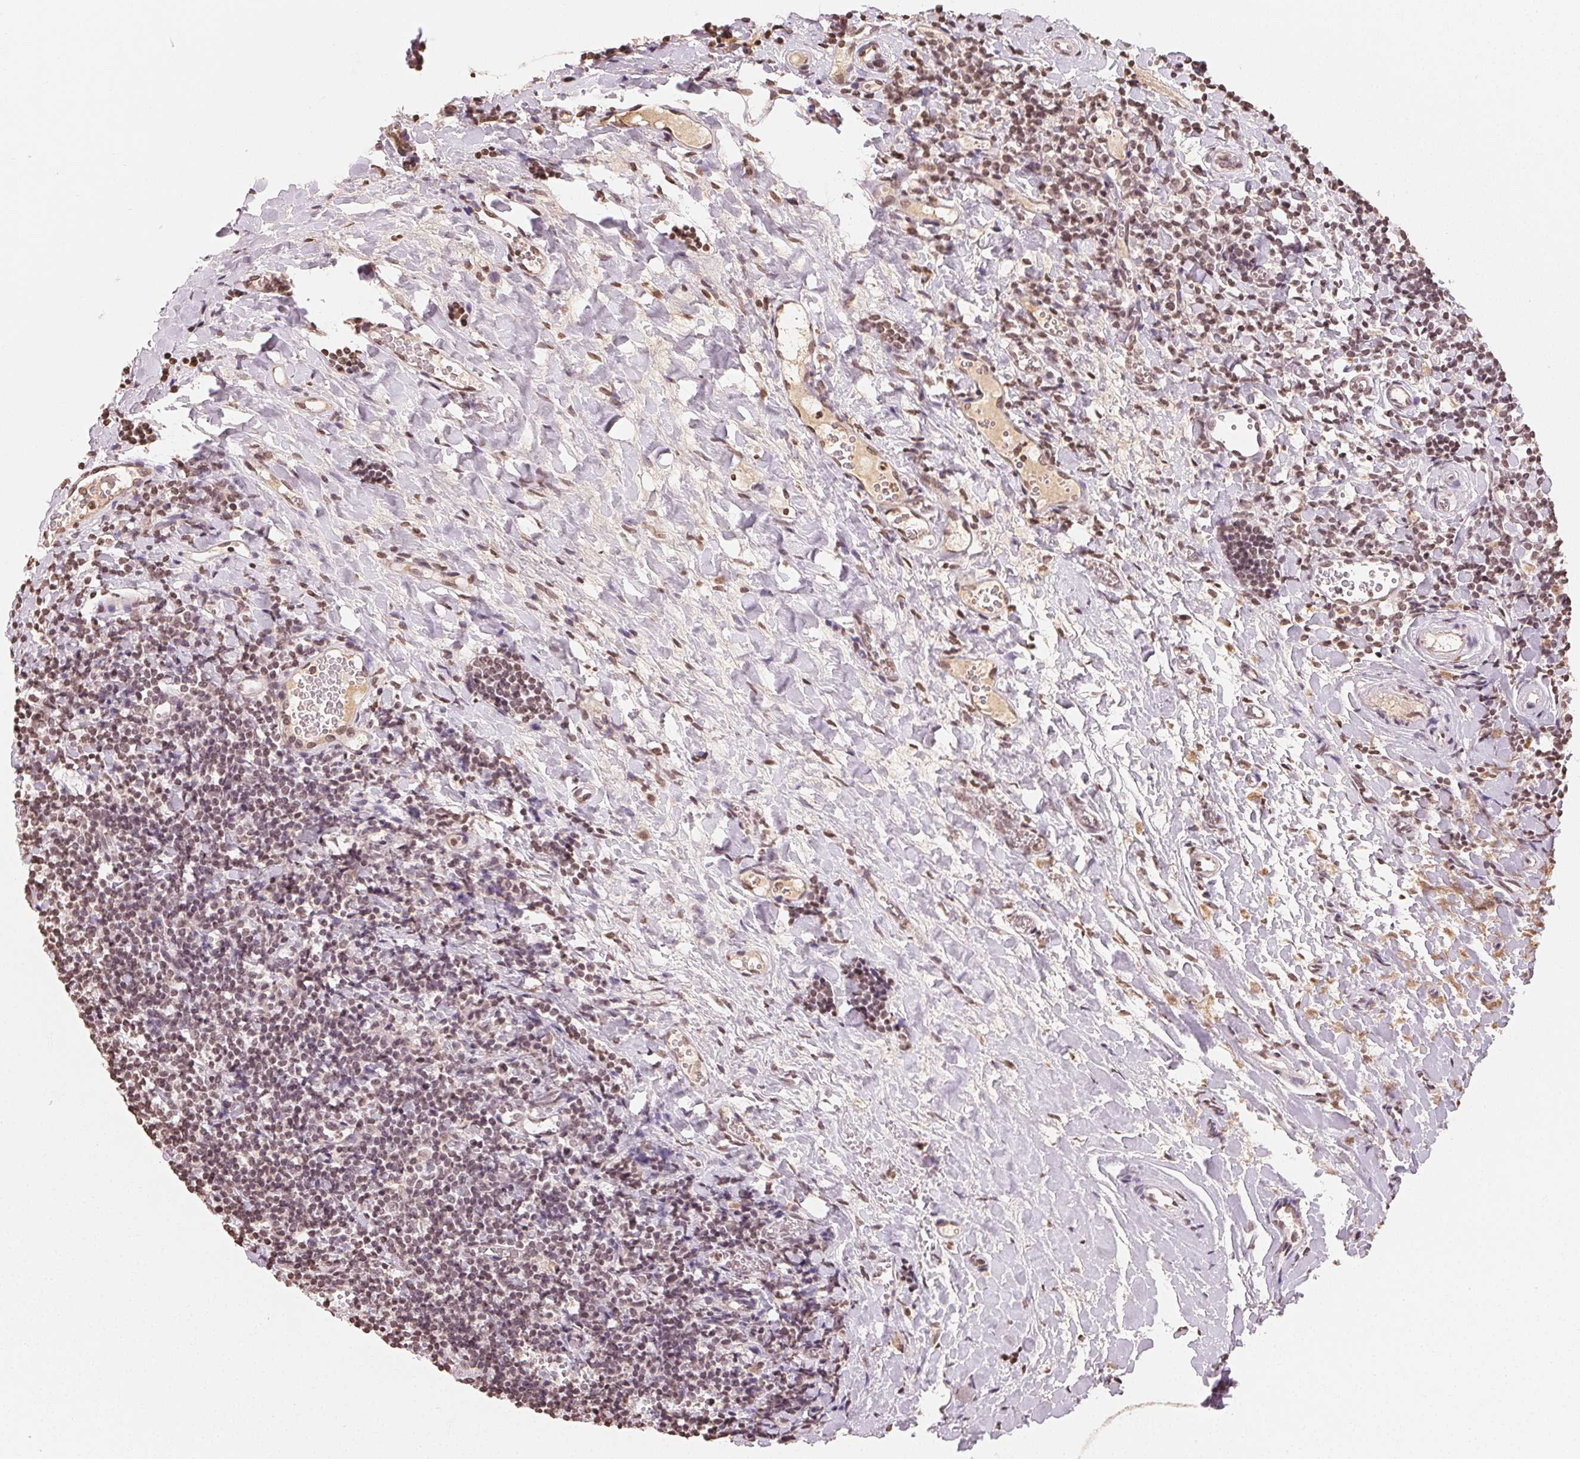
{"staining": {"intensity": "weak", "quantity": "<25%", "location": "nuclear"}, "tissue": "tonsil", "cell_type": "Germinal center cells", "image_type": "normal", "snomed": [{"axis": "morphology", "description": "Normal tissue, NOS"}, {"axis": "topography", "description": "Tonsil"}], "caption": "Protein analysis of benign tonsil displays no significant positivity in germinal center cells.", "gene": "TBP", "patient": {"sex": "female", "age": 10}}